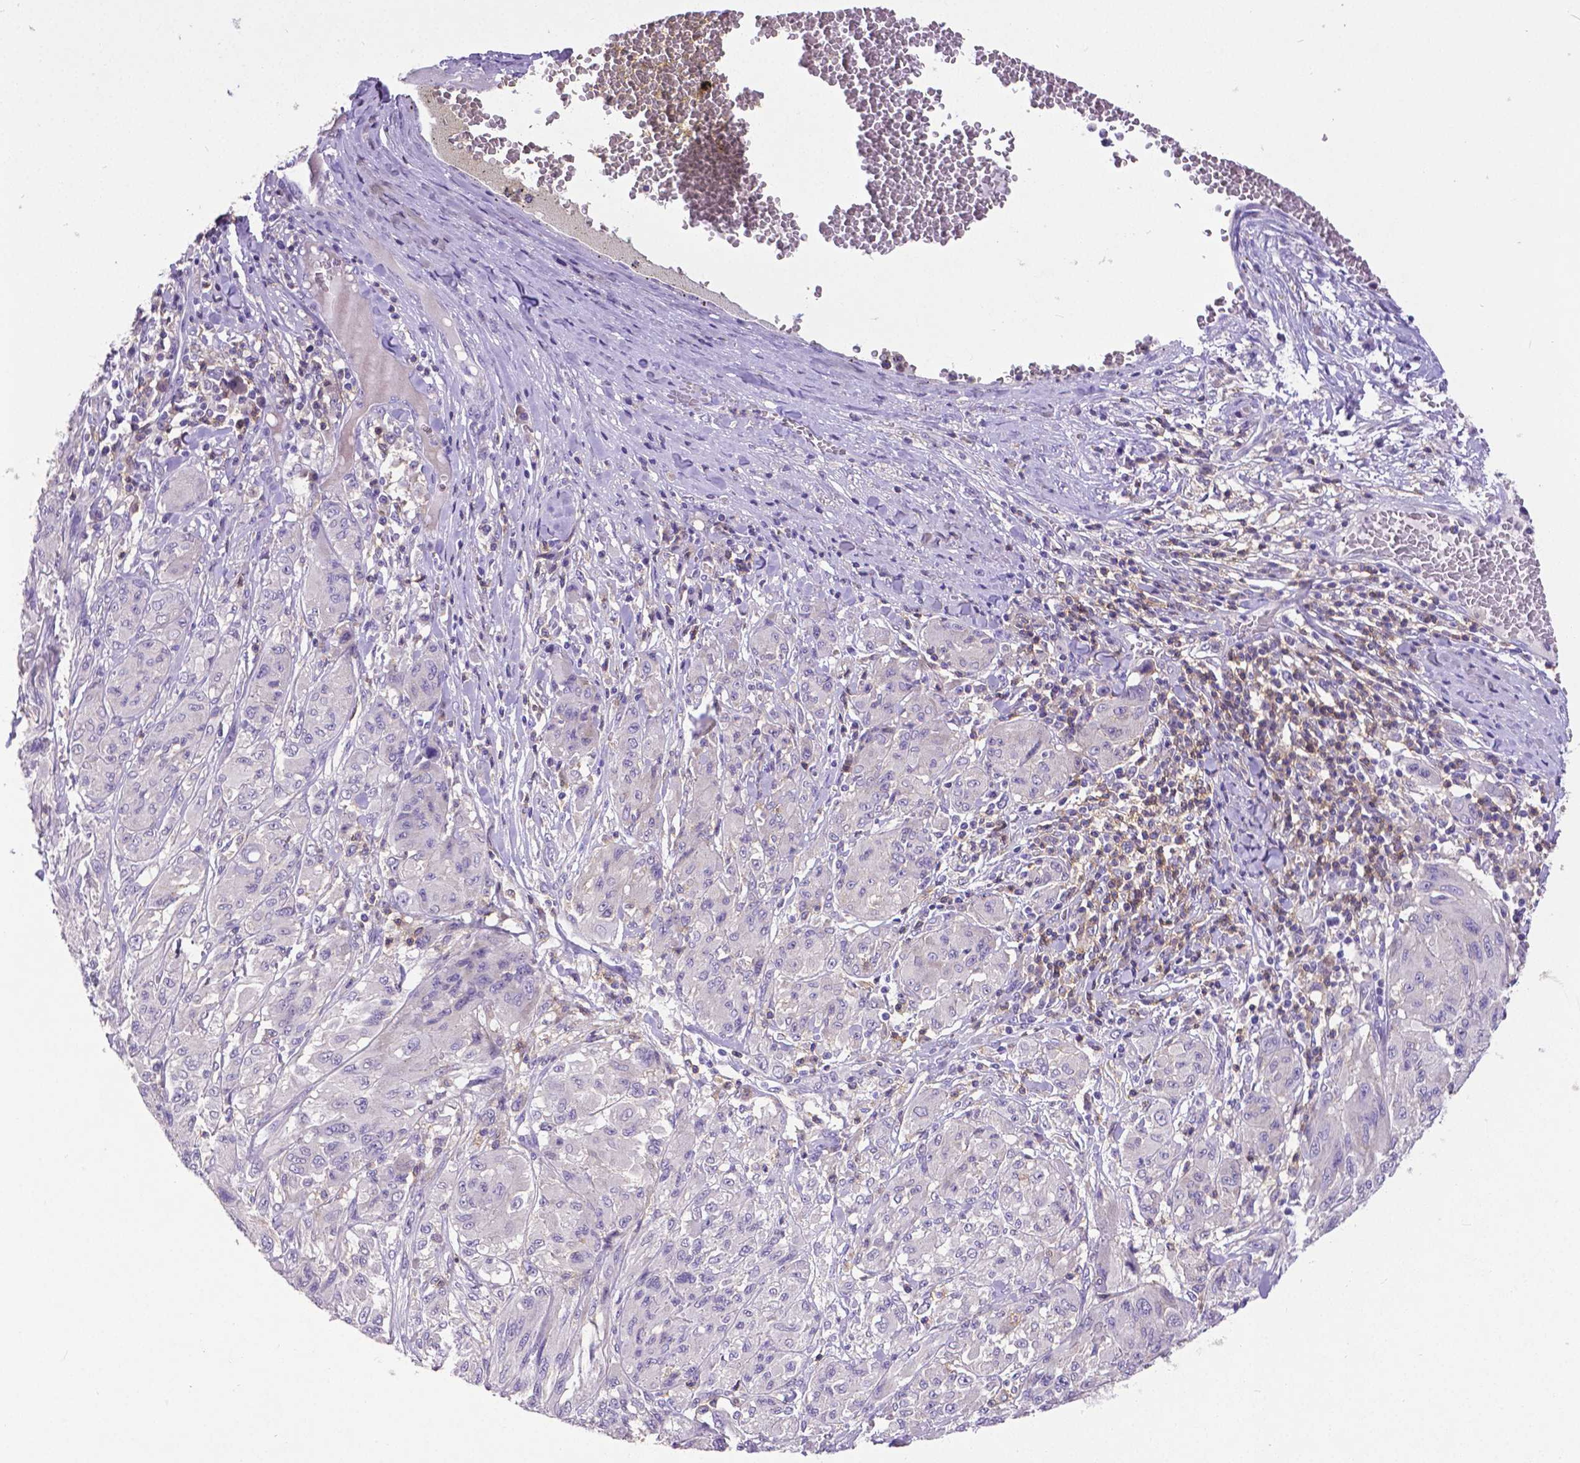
{"staining": {"intensity": "negative", "quantity": "none", "location": "none"}, "tissue": "melanoma", "cell_type": "Tumor cells", "image_type": "cancer", "snomed": [{"axis": "morphology", "description": "Malignant melanoma, NOS"}, {"axis": "topography", "description": "Skin"}], "caption": "Tumor cells show no significant protein positivity in melanoma.", "gene": "CD4", "patient": {"sex": "female", "age": 91}}